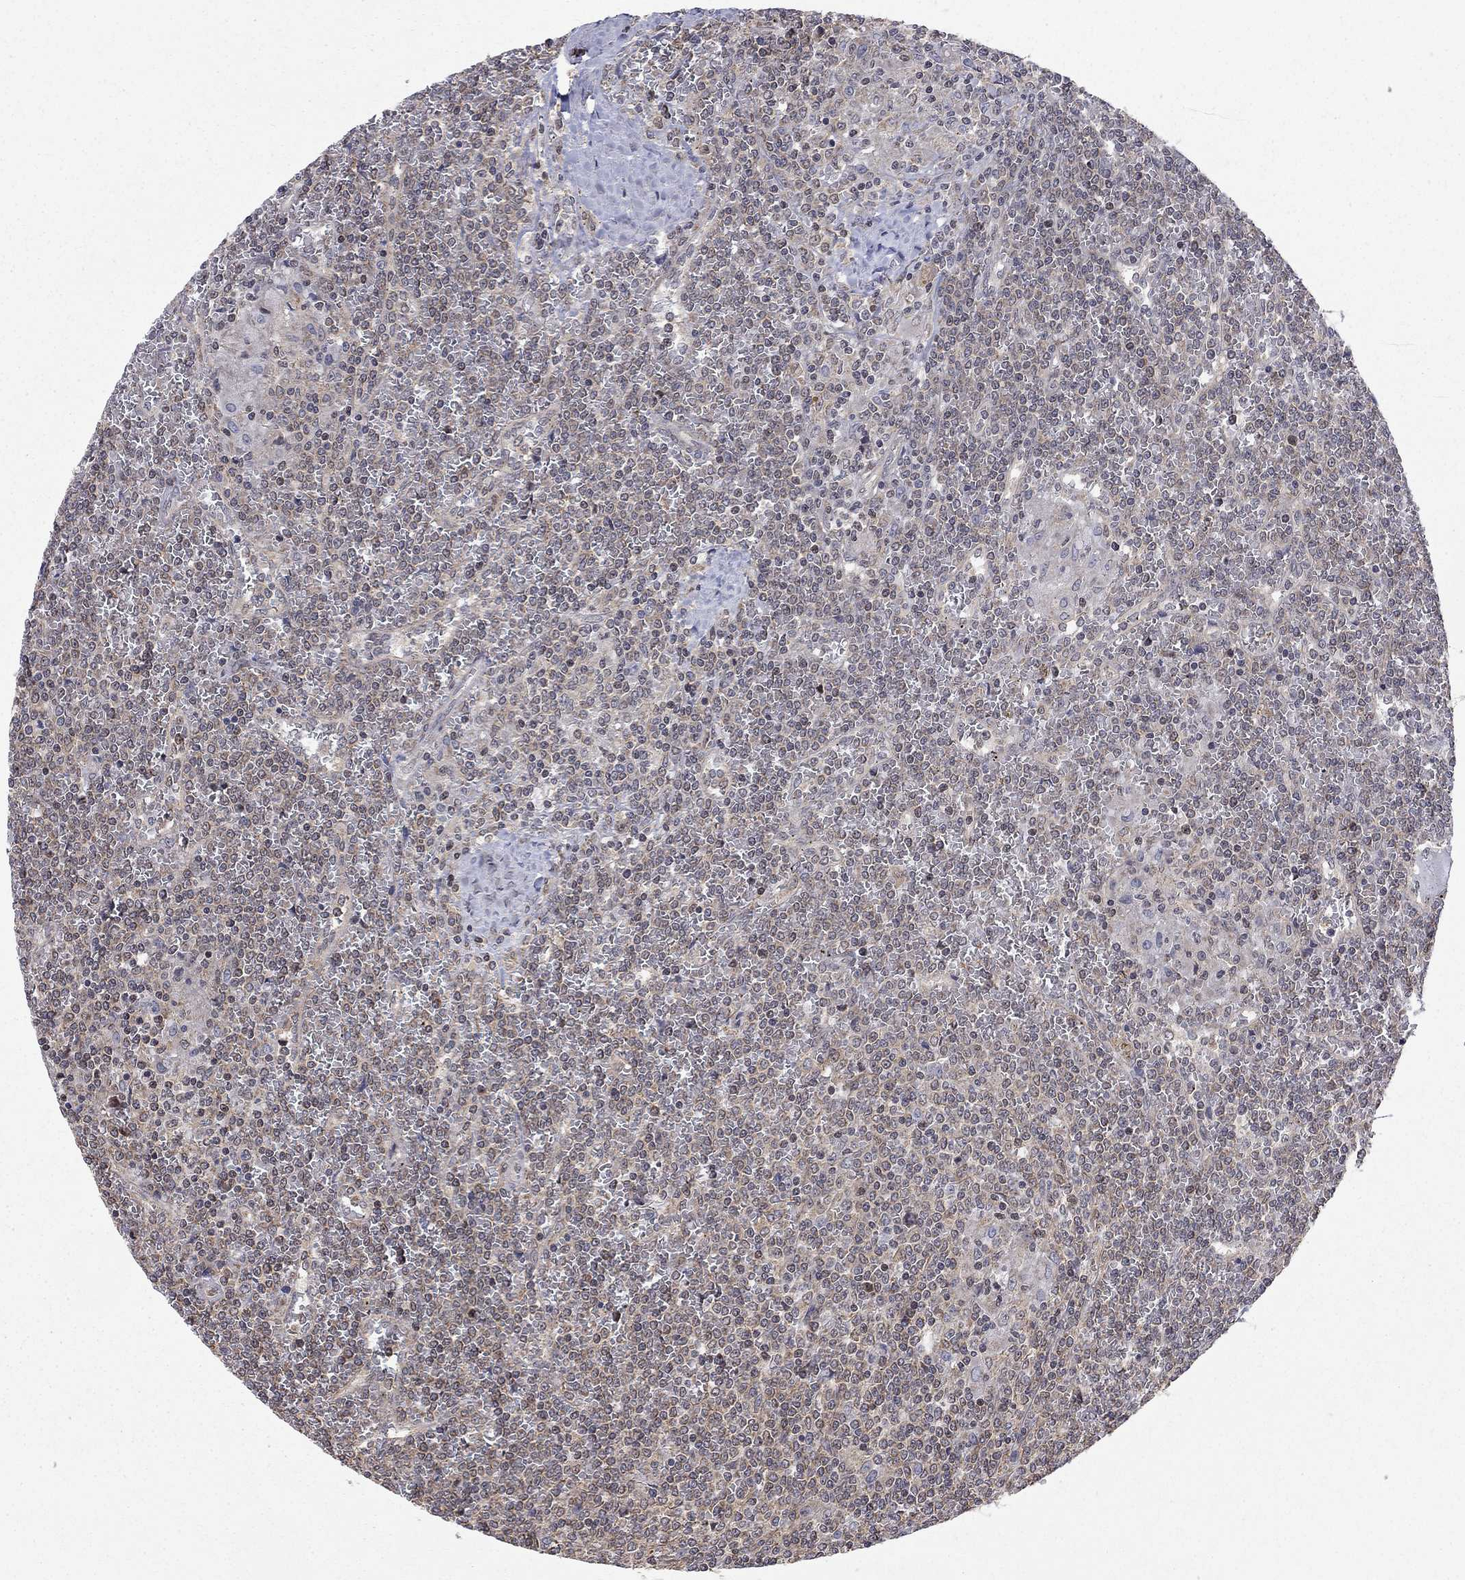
{"staining": {"intensity": "negative", "quantity": "none", "location": "none"}, "tissue": "lymphoma", "cell_type": "Tumor cells", "image_type": "cancer", "snomed": [{"axis": "morphology", "description": "Malignant lymphoma, non-Hodgkin's type, Low grade"}, {"axis": "topography", "description": "Spleen"}], "caption": "A high-resolution photomicrograph shows immunohistochemistry staining of lymphoma, which demonstrates no significant positivity in tumor cells.", "gene": "TDP1", "patient": {"sex": "female", "age": 19}}